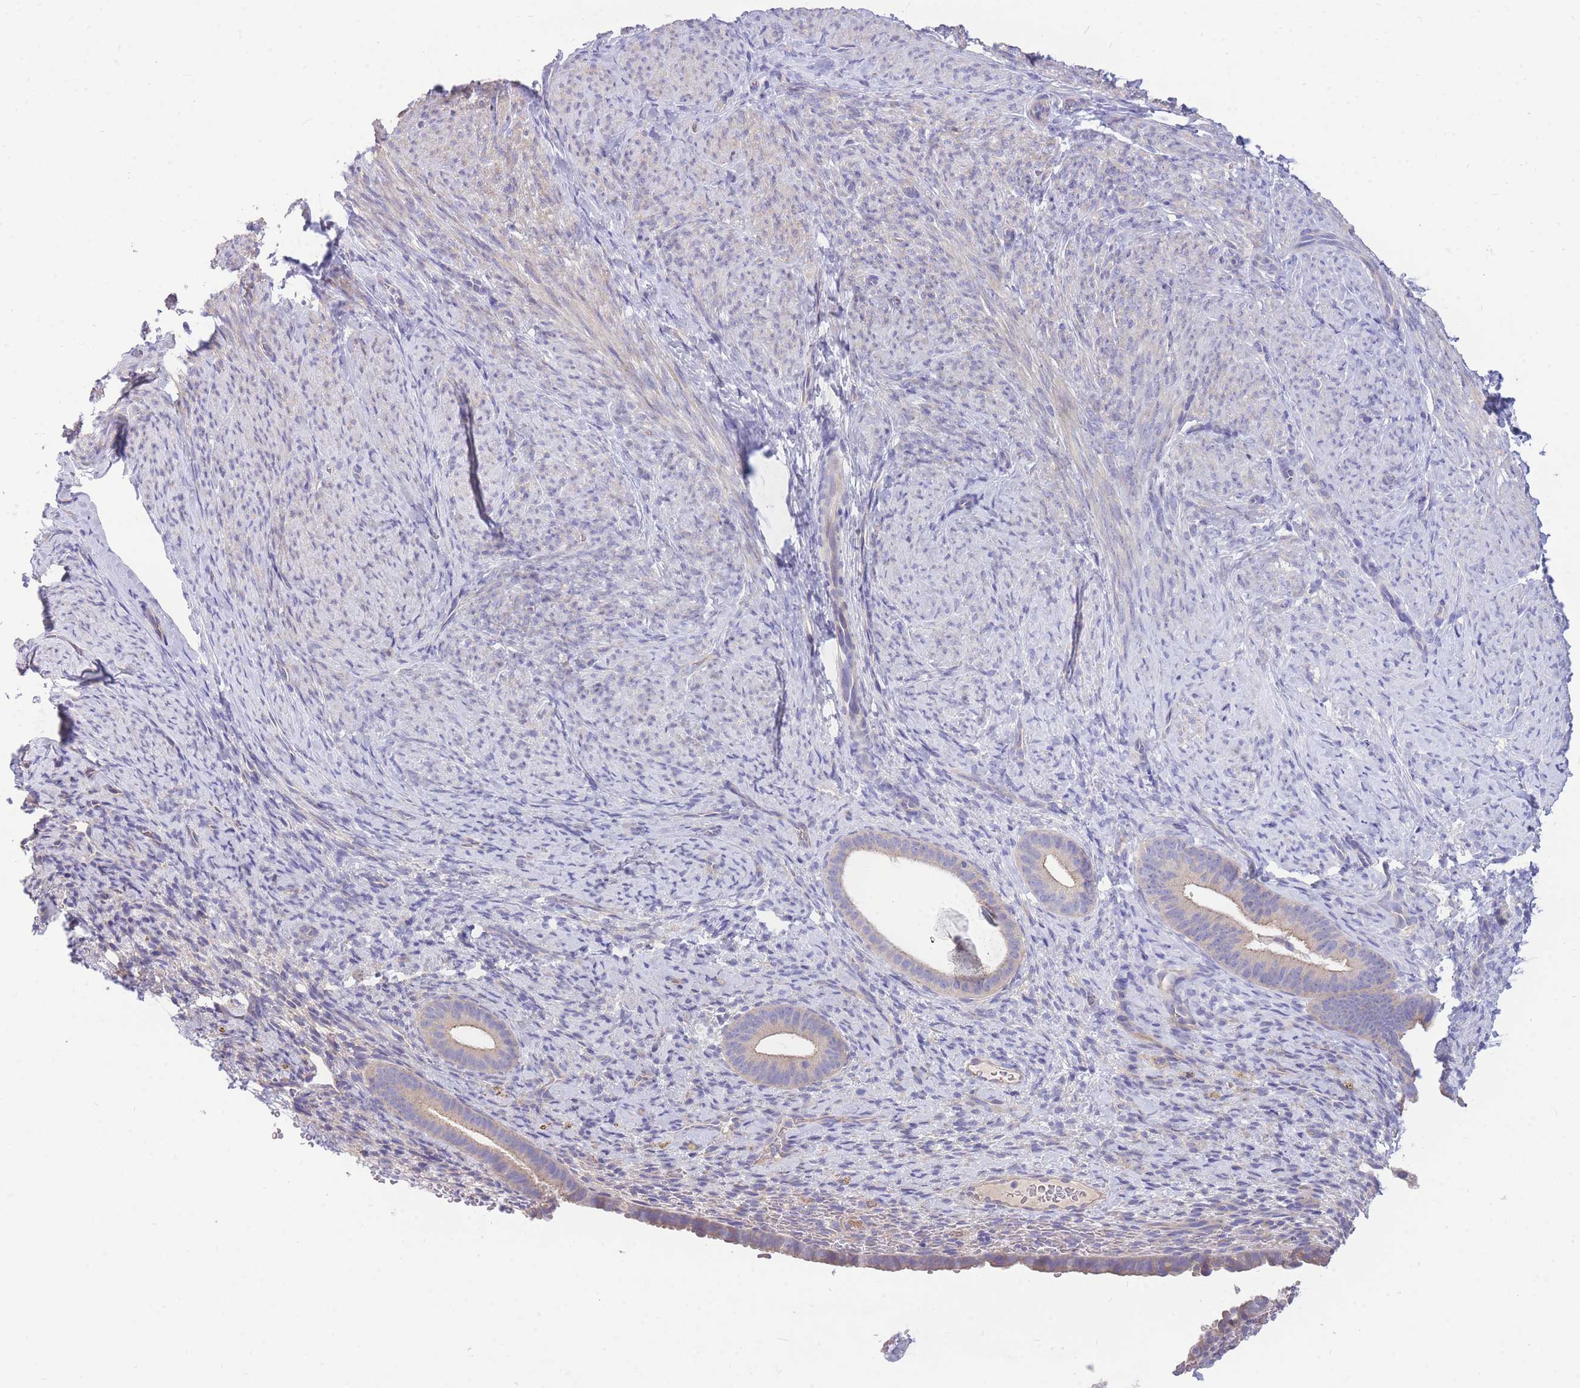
{"staining": {"intensity": "negative", "quantity": "none", "location": "none"}, "tissue": "endometrium", "cell_type": "Cells in endometrial stroma", "image_type": "normal", "snomed": [{"axis": "morphology", "description": "Normal tissue, NOS"}, {"axis": "topography", "description": "Endometrium"}], "caption": "A high-resolution histopathology image shows immunohistochemistry (IHC) staining of normal endometrium, which reveals no significant expression in cells in endometrial stroma.", "gene": "OR5T1", "patient": {"sex": "female", "age": 65}}